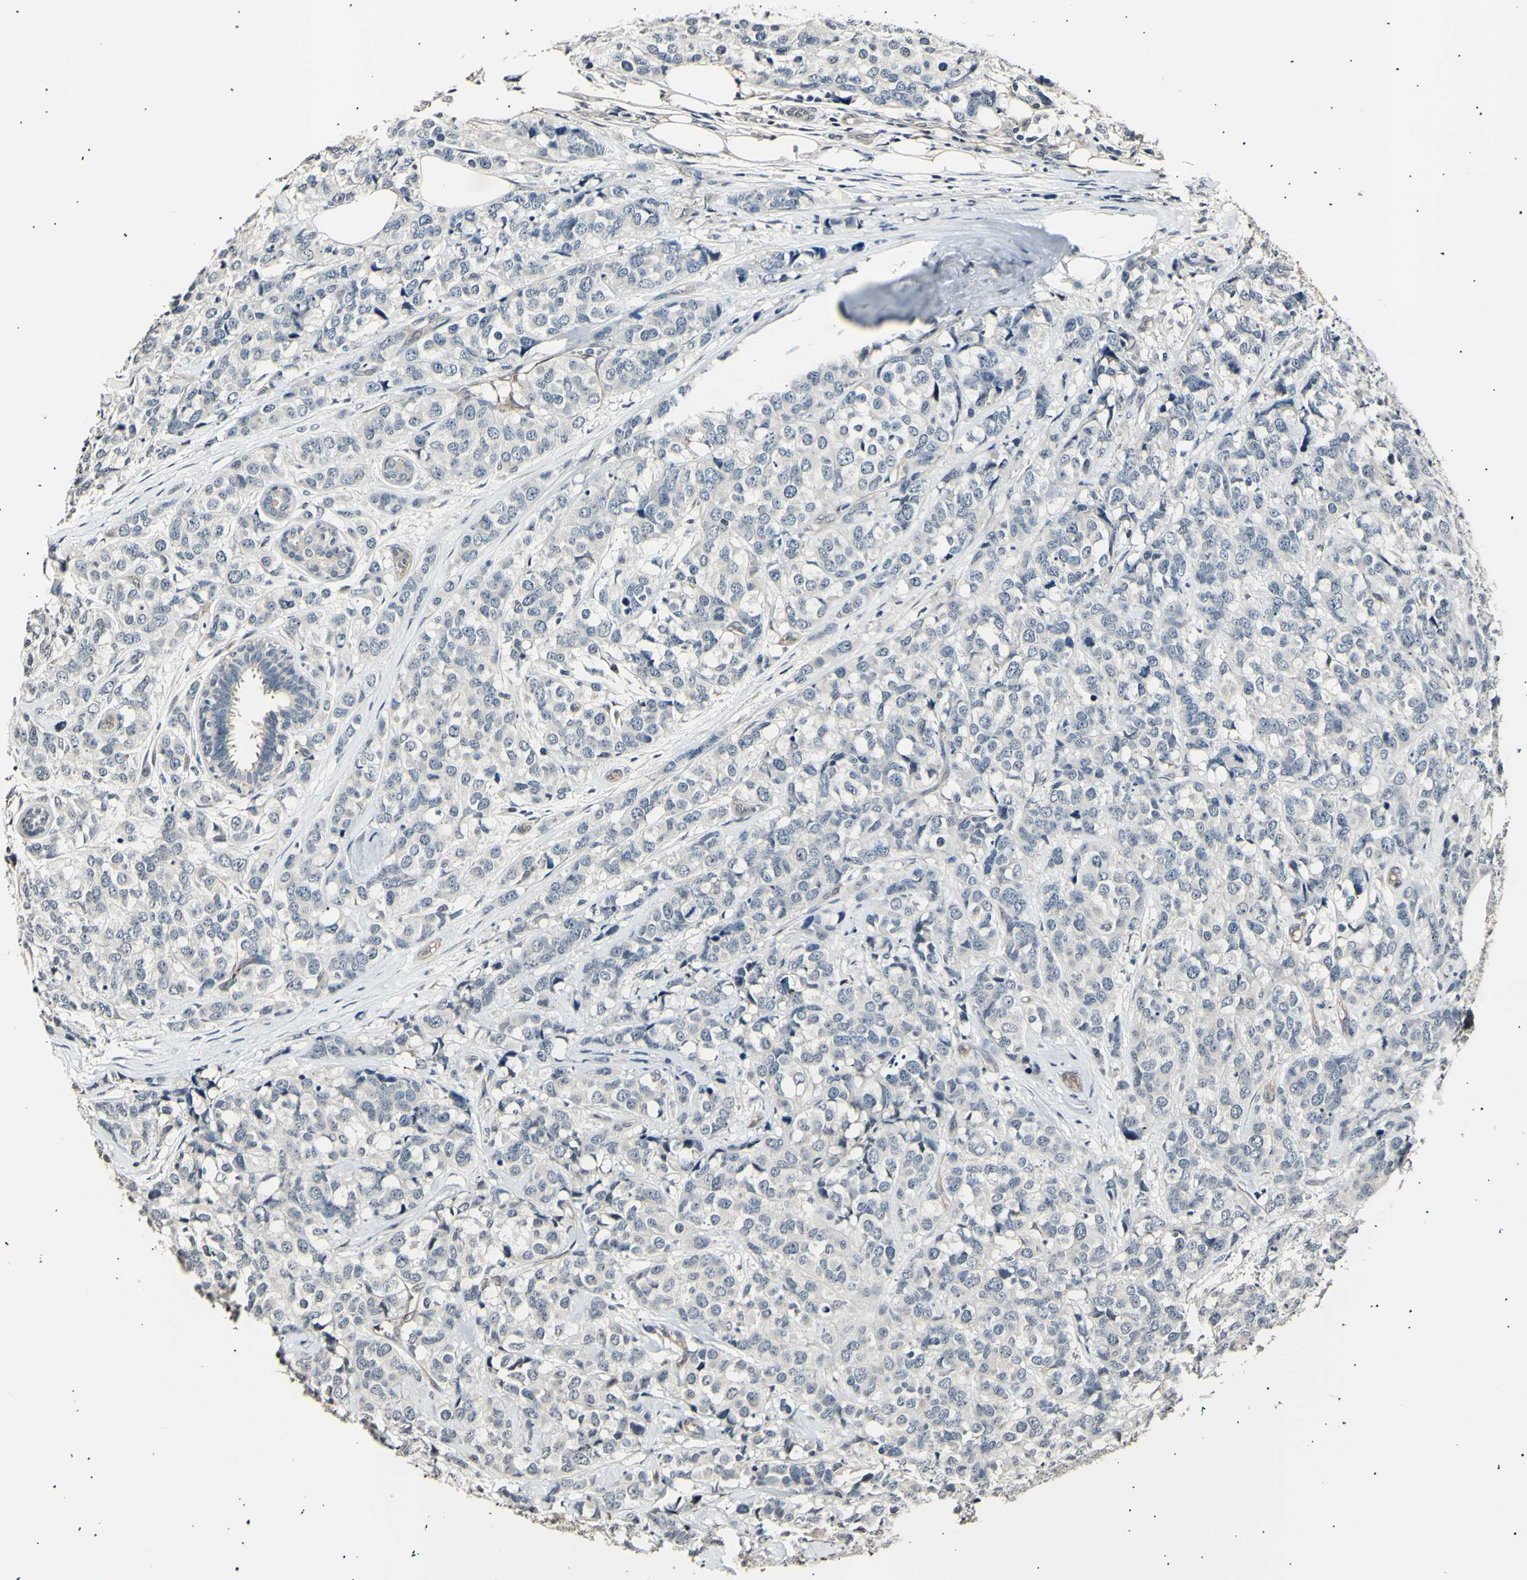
{"staining": {"intensity": "negative", "quantity": "none", "location": "none"}, "tissue": "breast cancer", "cell_type": "Tumor cells", "image_type": "cancer", "snomed": [{"axis": "morphology", "description": "Lobular carcinoma"}, {"axis": "topography", "description": "Breast"}], "caption": "A high-resolution photomicrograph shows IHC staining of breast cancer, which shows no significant expression in tumor cells.", "gene": "AK1", "patient": {"sex": "female", "age": 59}}